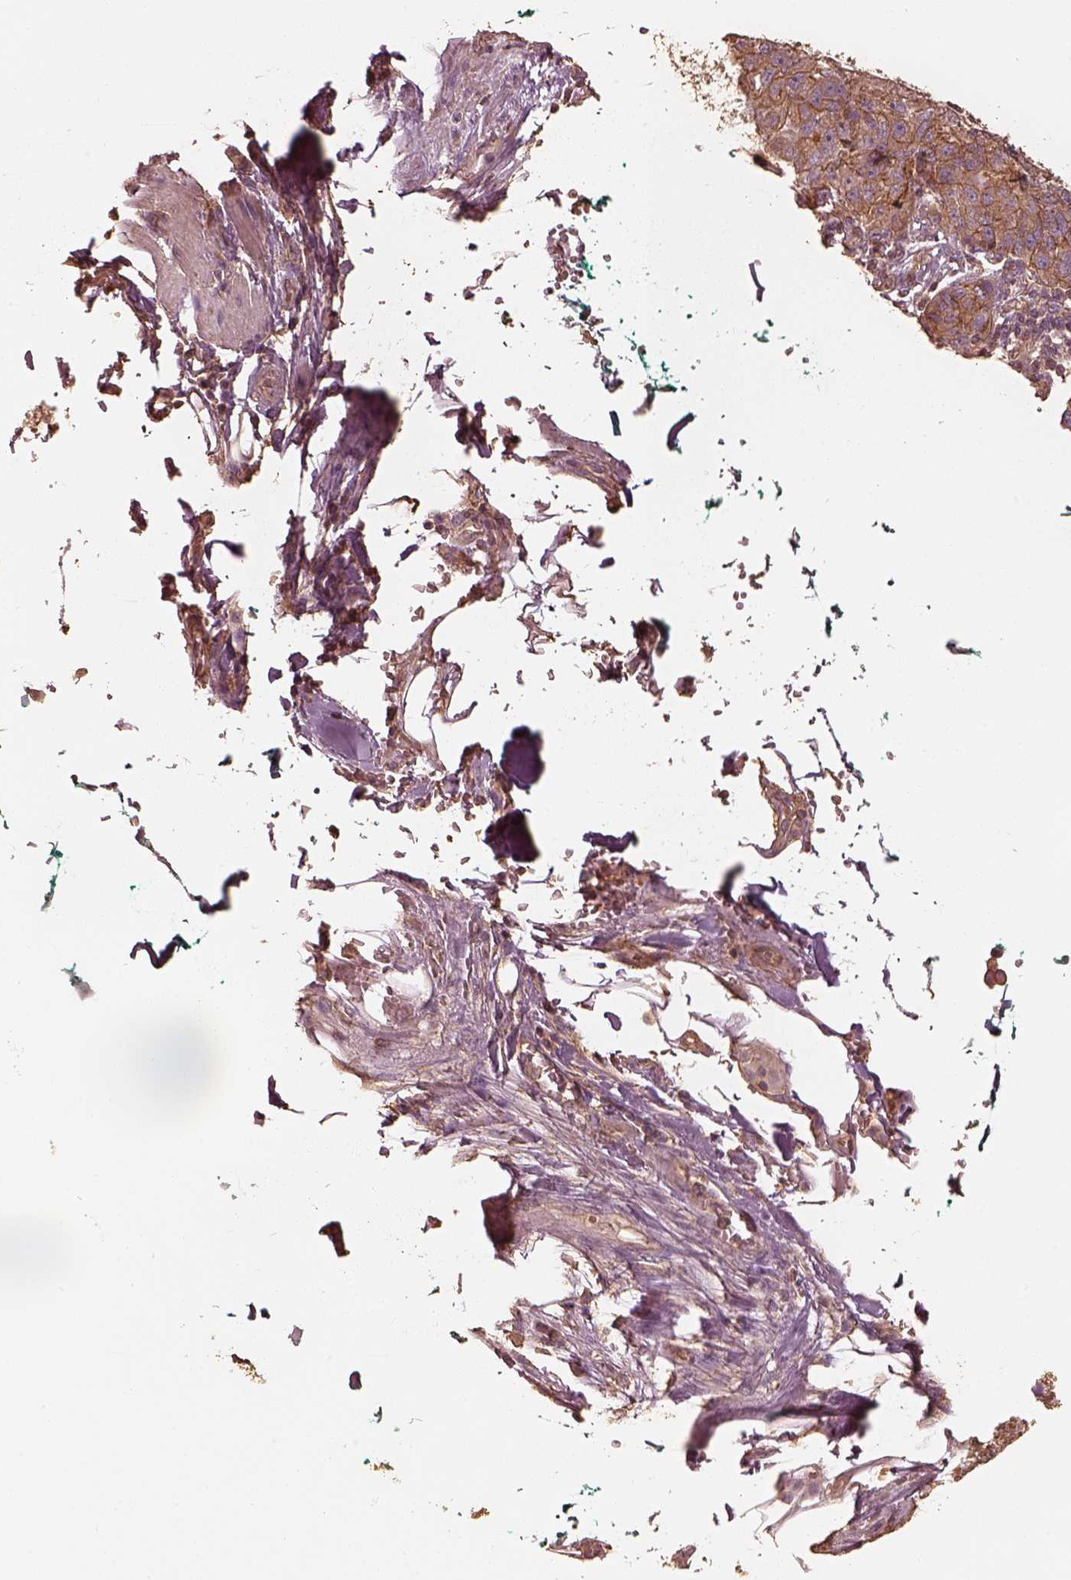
{"staining": {"intensity": "moderate", "quantity": "25%-75%", "location": "cytoplasmic/membranous"}, "tissue": "pancreatic cancer", "cell_type": "Tumor cells", "image_type": "cancer", "snomed": [{"axis": "morphology", "description": "Adenocarcinoma, NOS"}, {"axis": "topography", "description": "Pancreas"}], "caption": "Pancreatic cancer stained for a protein (brown) demonstrates moderate cytoplasmic/membranous positive expression in about 25%-75% of tumor cells.", "gene": "WDR7", "patient": {"sex": "female", "age": 61}}